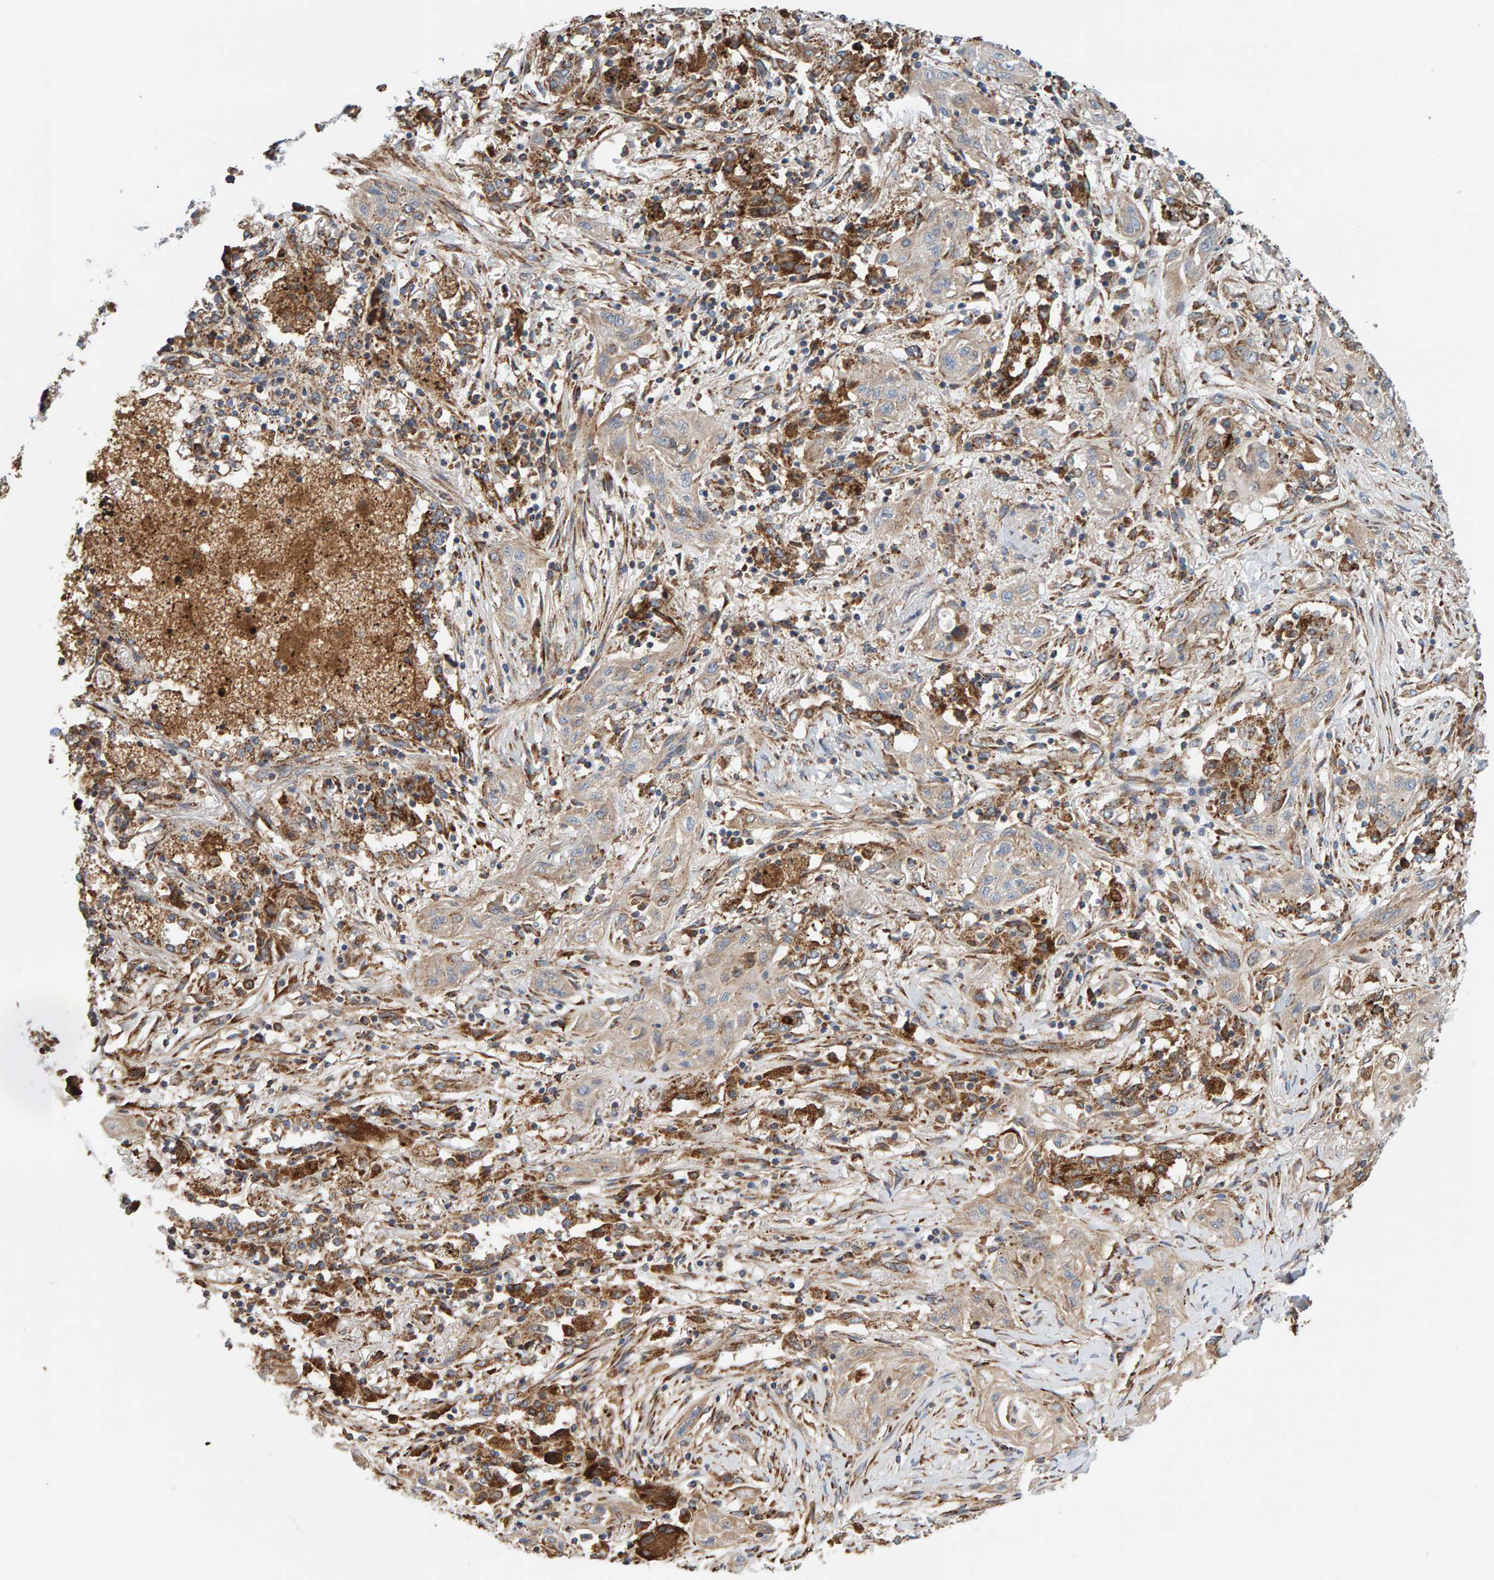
{"staining": {"intensity": "weak", "quantity": "<25%", "location": "cytoplasmic/membranous"}, "tissue": "lung cancer", "cell_type": "Tumor cells", "image_type": "cancer", "snomed": [{"axis": "morphology", "description": "Squamous cell carcinoma, NOS"}, {"axis": "topography", "description": "Lung"}], "caption": "DAB (3,3'-diaminobenzidine) immunohistochemical staining of lung squamous cell carcinoma shows no significant staining in tumor cells.", "gene": "MRPL45", "patient": {"sex": "female", "age": 47}}